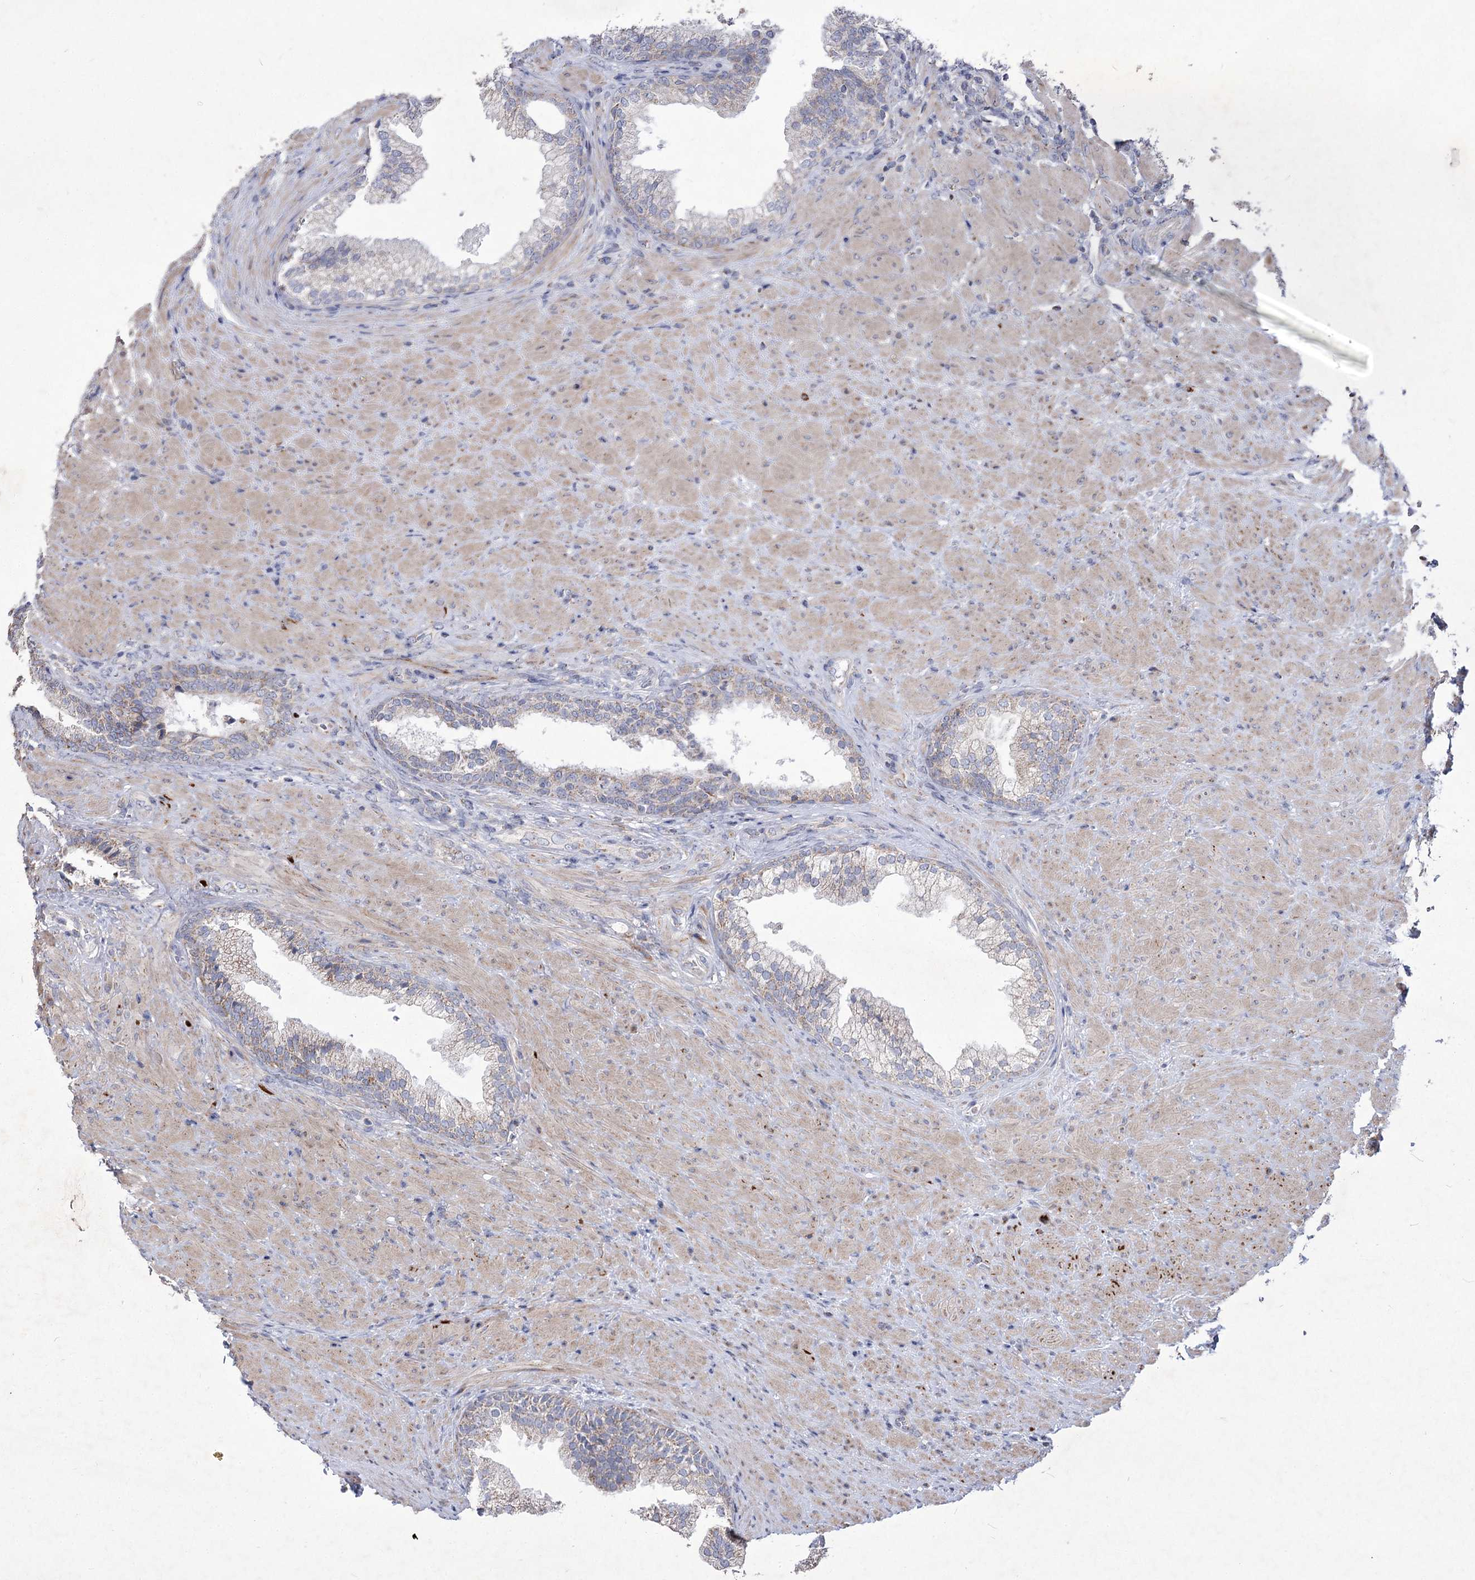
{"staining": {"intensity": "moderate", "quantity": "25%-75%", "location": "cytoplasmic/membranous"}, "tissue": "prostate", "cell_type": "Glandular cells", "image_type": "normal", "snomed": [{"axis": "morphology", "description": "Normal tissue, NOS"}, {"axis": "topography", "description": "Prostate"}], "caption": "About 25%-75% of glandular cells in normal human prostate display moderate cytoplasmic/membranous protein positivity as visualized by brown immunohistochemical staining.", "gene": "PDHB", "patient": {"sex": "male", "age": 76}}